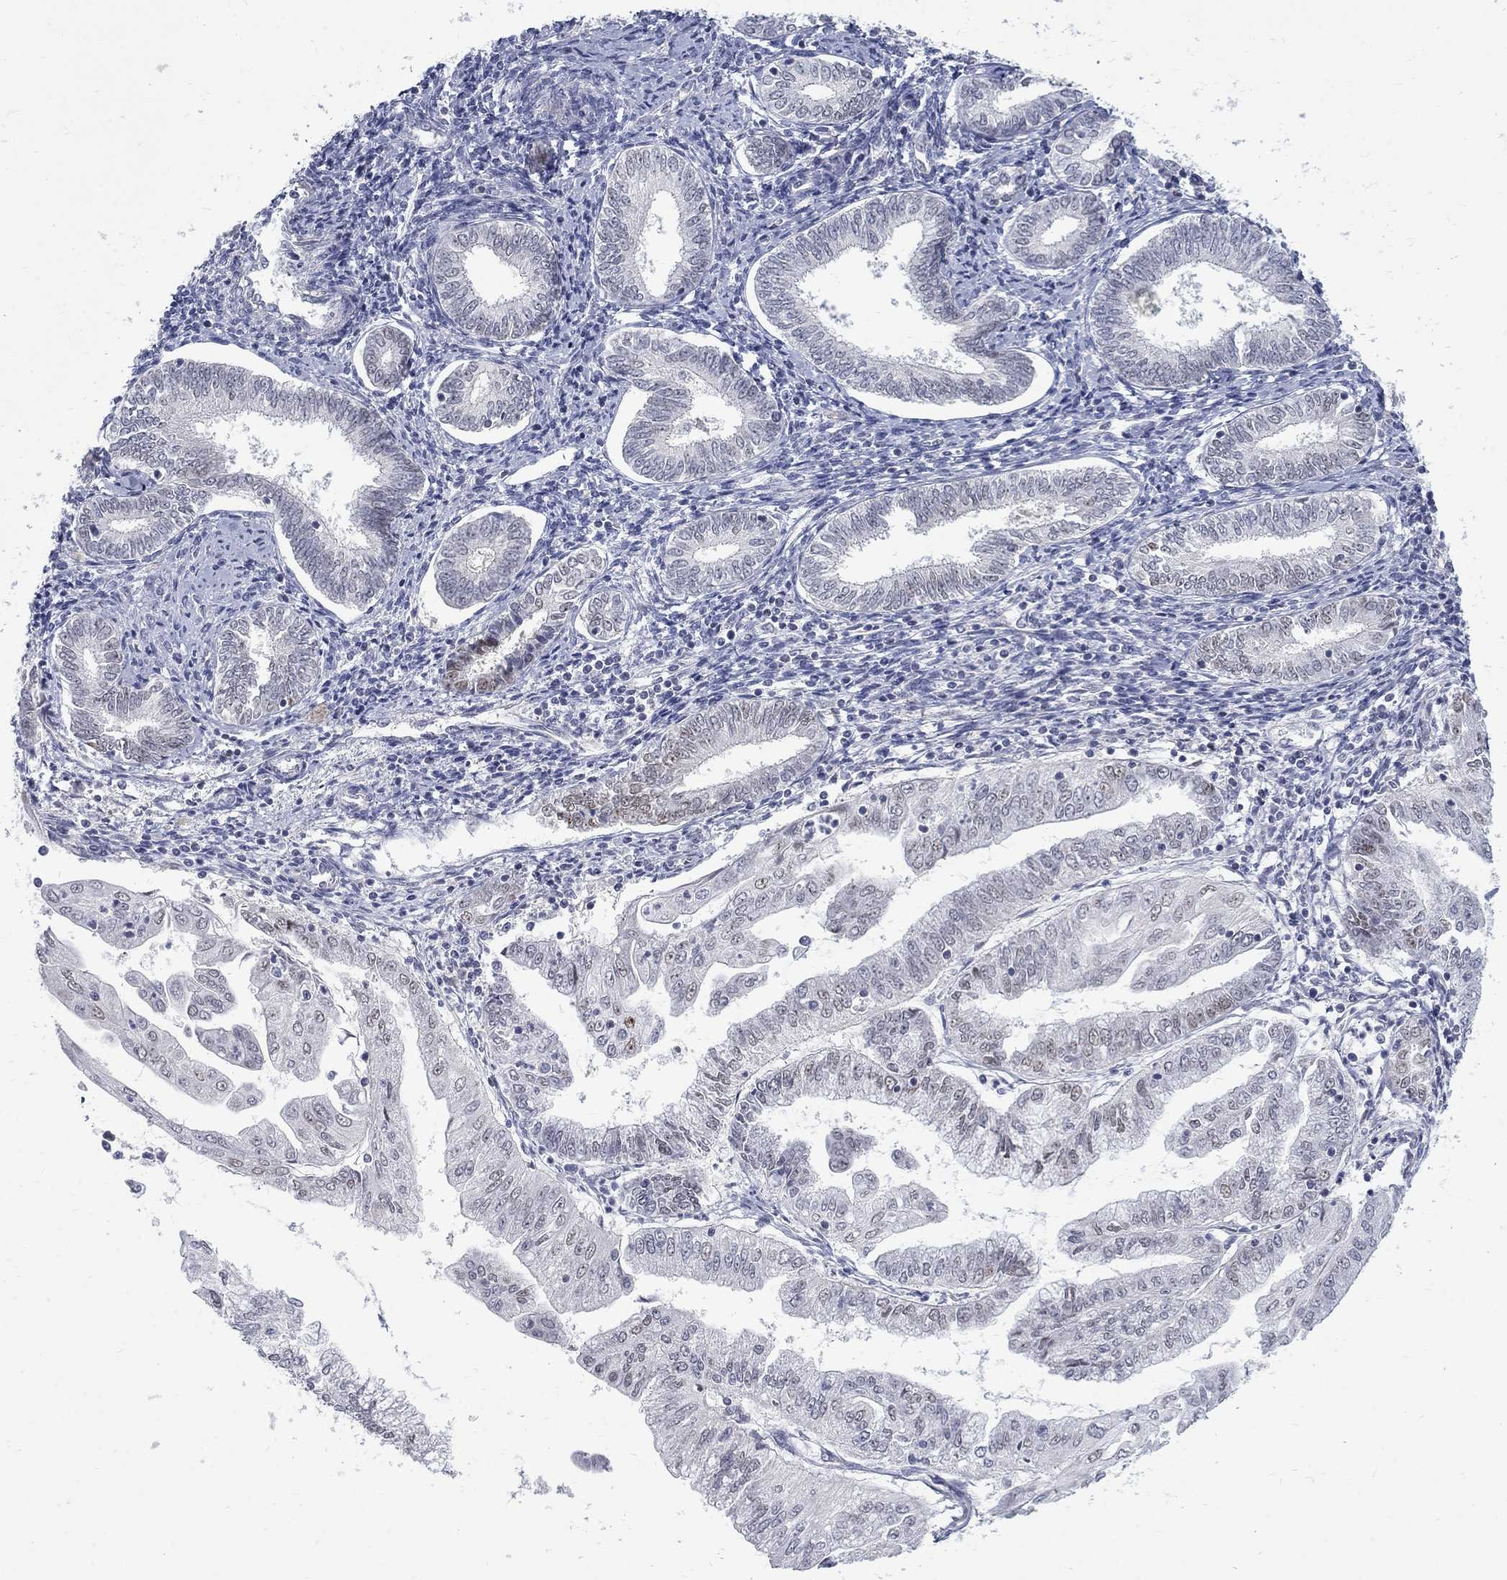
{"staining": {"intensity": "moderate", "quantity": "25%-75%", "location": "nuclear"}, "tissue": "endometrial cancer", "cell_type": "Tumor cells", "image_type": "cancer", "snomed": [{"axis": "morphology", "description": "Adenocarcinoma, NOS"}, {"axis": "topography", "description": "Endometrium"}], "caption": "An immunohistochemistry (IHC) image of neoplastic tissue is shown. Protein staining in brown labels moderate nuclear positivity in endometrial cancer within tumor cells. Ihc stains the protein in brown and the nuclei are stained blue.", "gene": "GCFC2", "patient": {"sex": "female", "age": 56}}